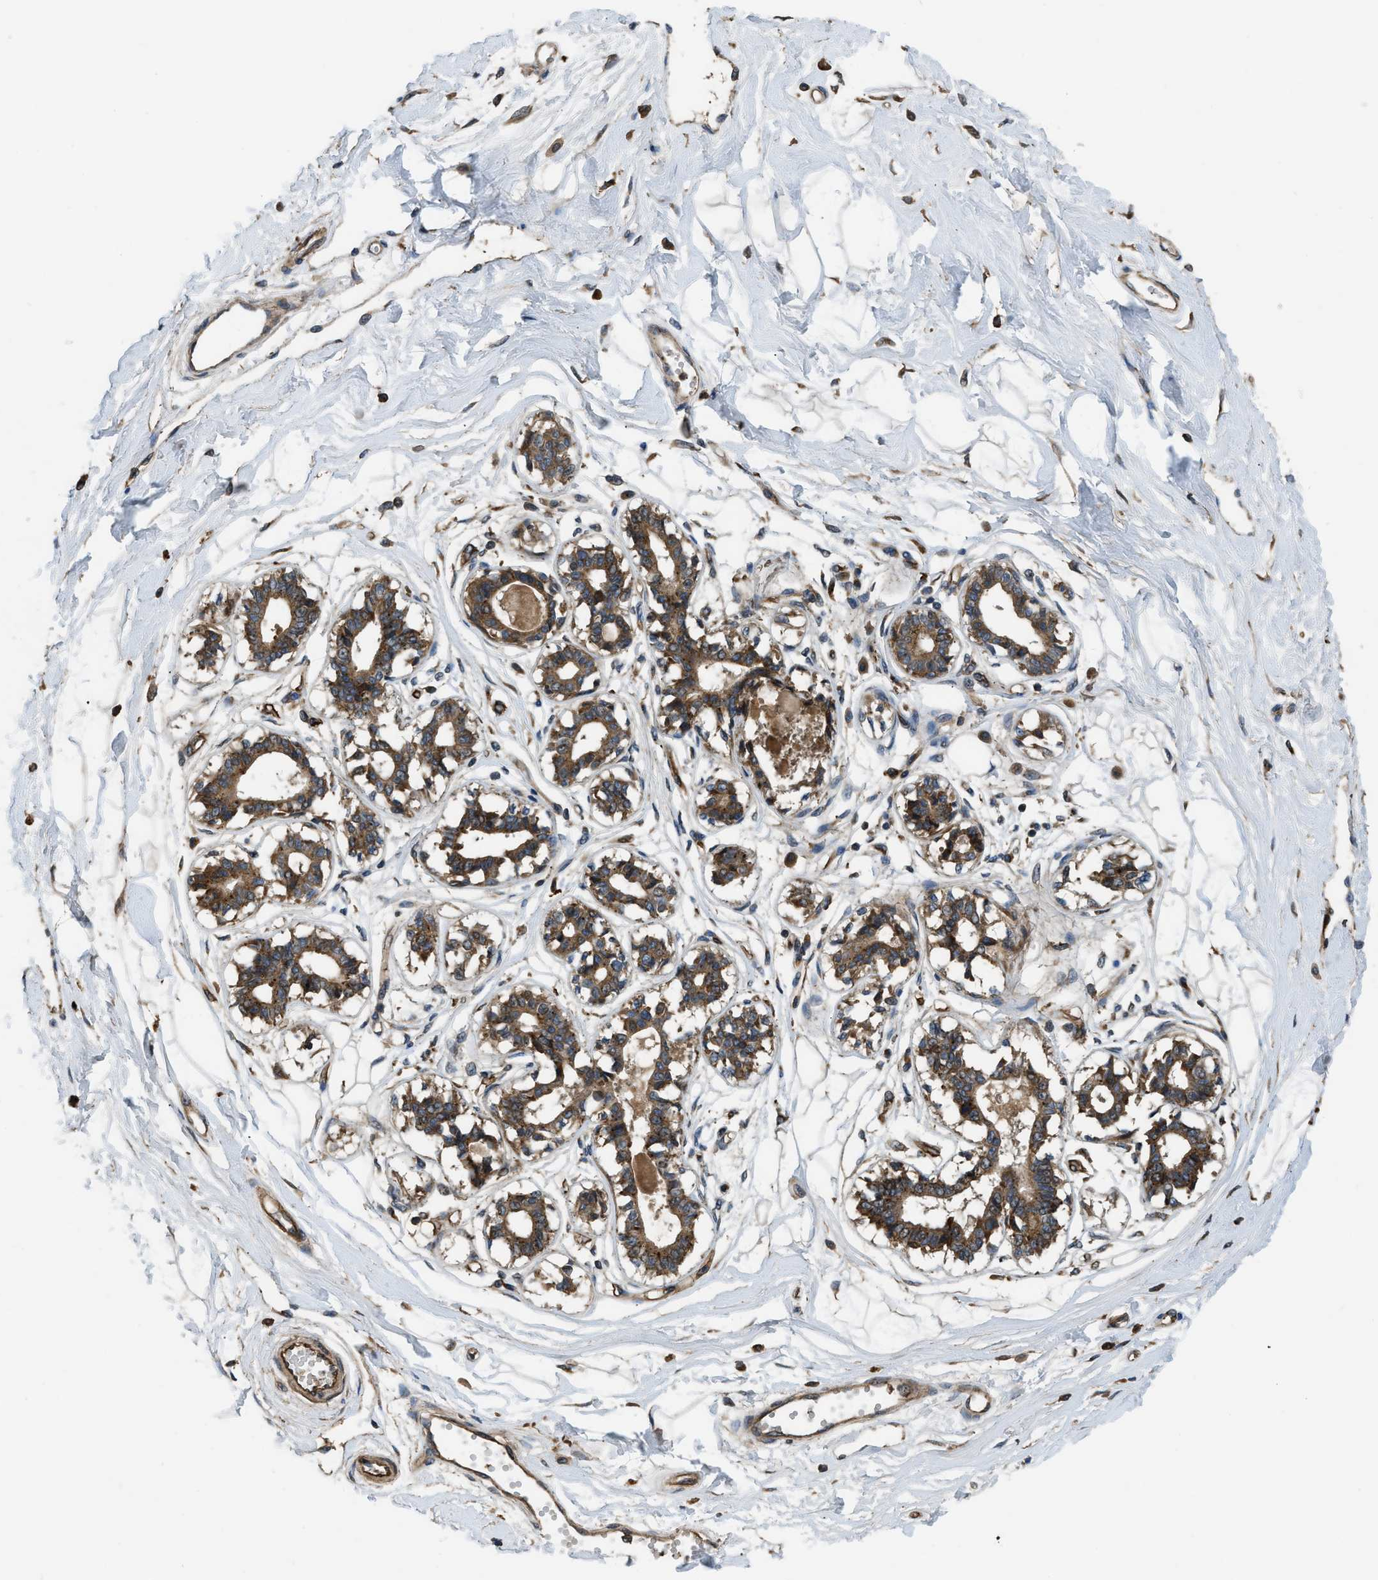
{"staining": {"intensity": "weak", "quantity": ">75%", "location": "cytoplasmic/membranous"}, "tissue": "breast", "cell_type": "Adipocytes", "image_type": "normal", "snomed": [{"axis": "morphology", "description": "Normal tissue, NOS"}, {"axis": "topography", "description": "Breast"}], "caption": "Adipocytes show weak cytoplasmic/membranous staining in approximately >75% of cells in unremarkable breast.", "gene": "GGH", "patient": {"sex": "female", "age": 45}}